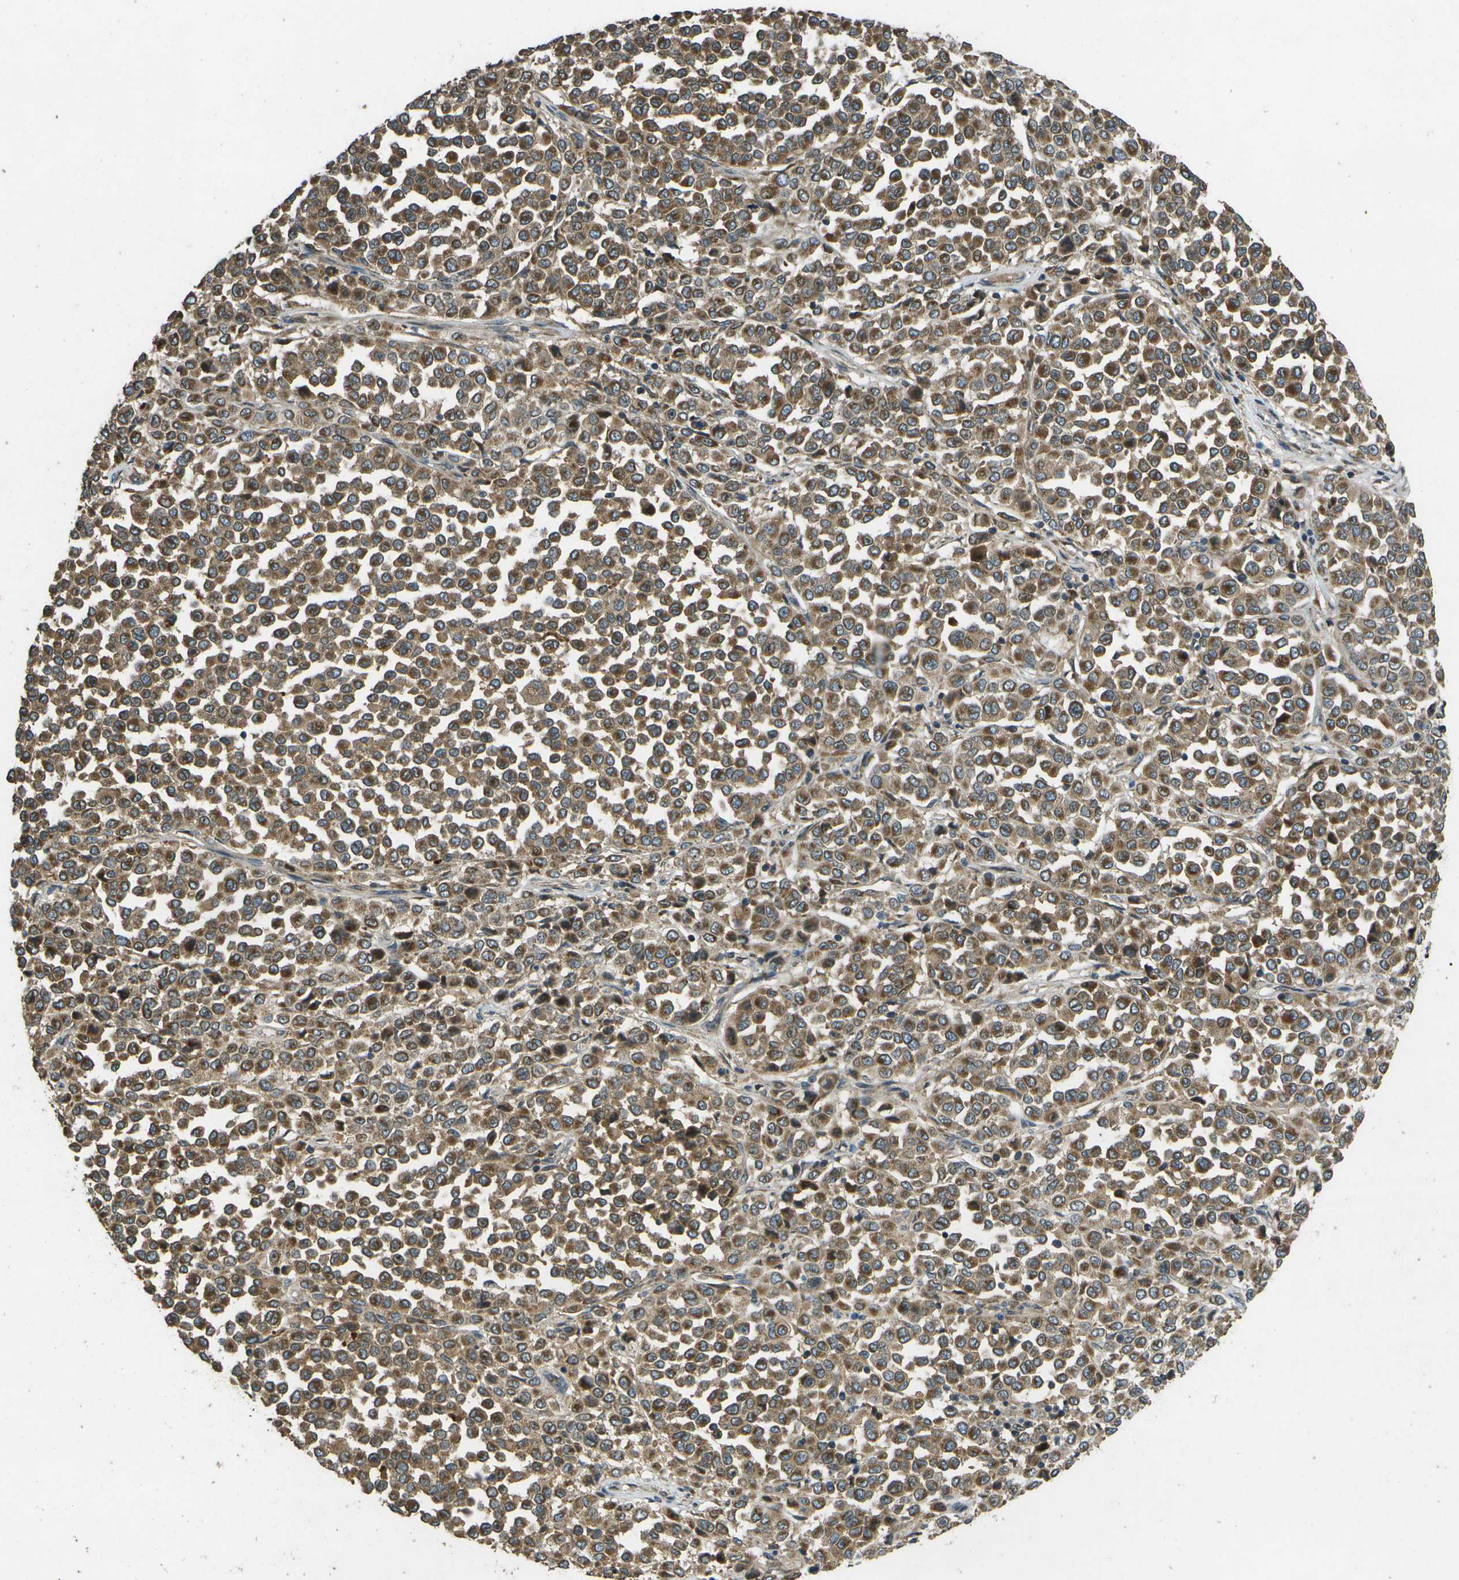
{"staining": {"intensity": "moderate", "quantity": ">75%", "location": "cytoplasmic/membranous"}, "tissue": "melanoma", "cell_type": "Tumor cells", "image_type": "cancer", "snomed": [{"axis": "morphology", "description": "Malignant melanoma, Metastatic site"}, {"axis": "topography", "description": "Pancreas"}], "caption": "Immunohistochemistry (DAB (3,3'-diaminobenzidine)) staining of human melanoma reveals moderate cytoplasmic/membranous protein staining in approximately >75% of tumor cells.", "gene": "HFE", "patient": {"sex": "female", "age": 30}}